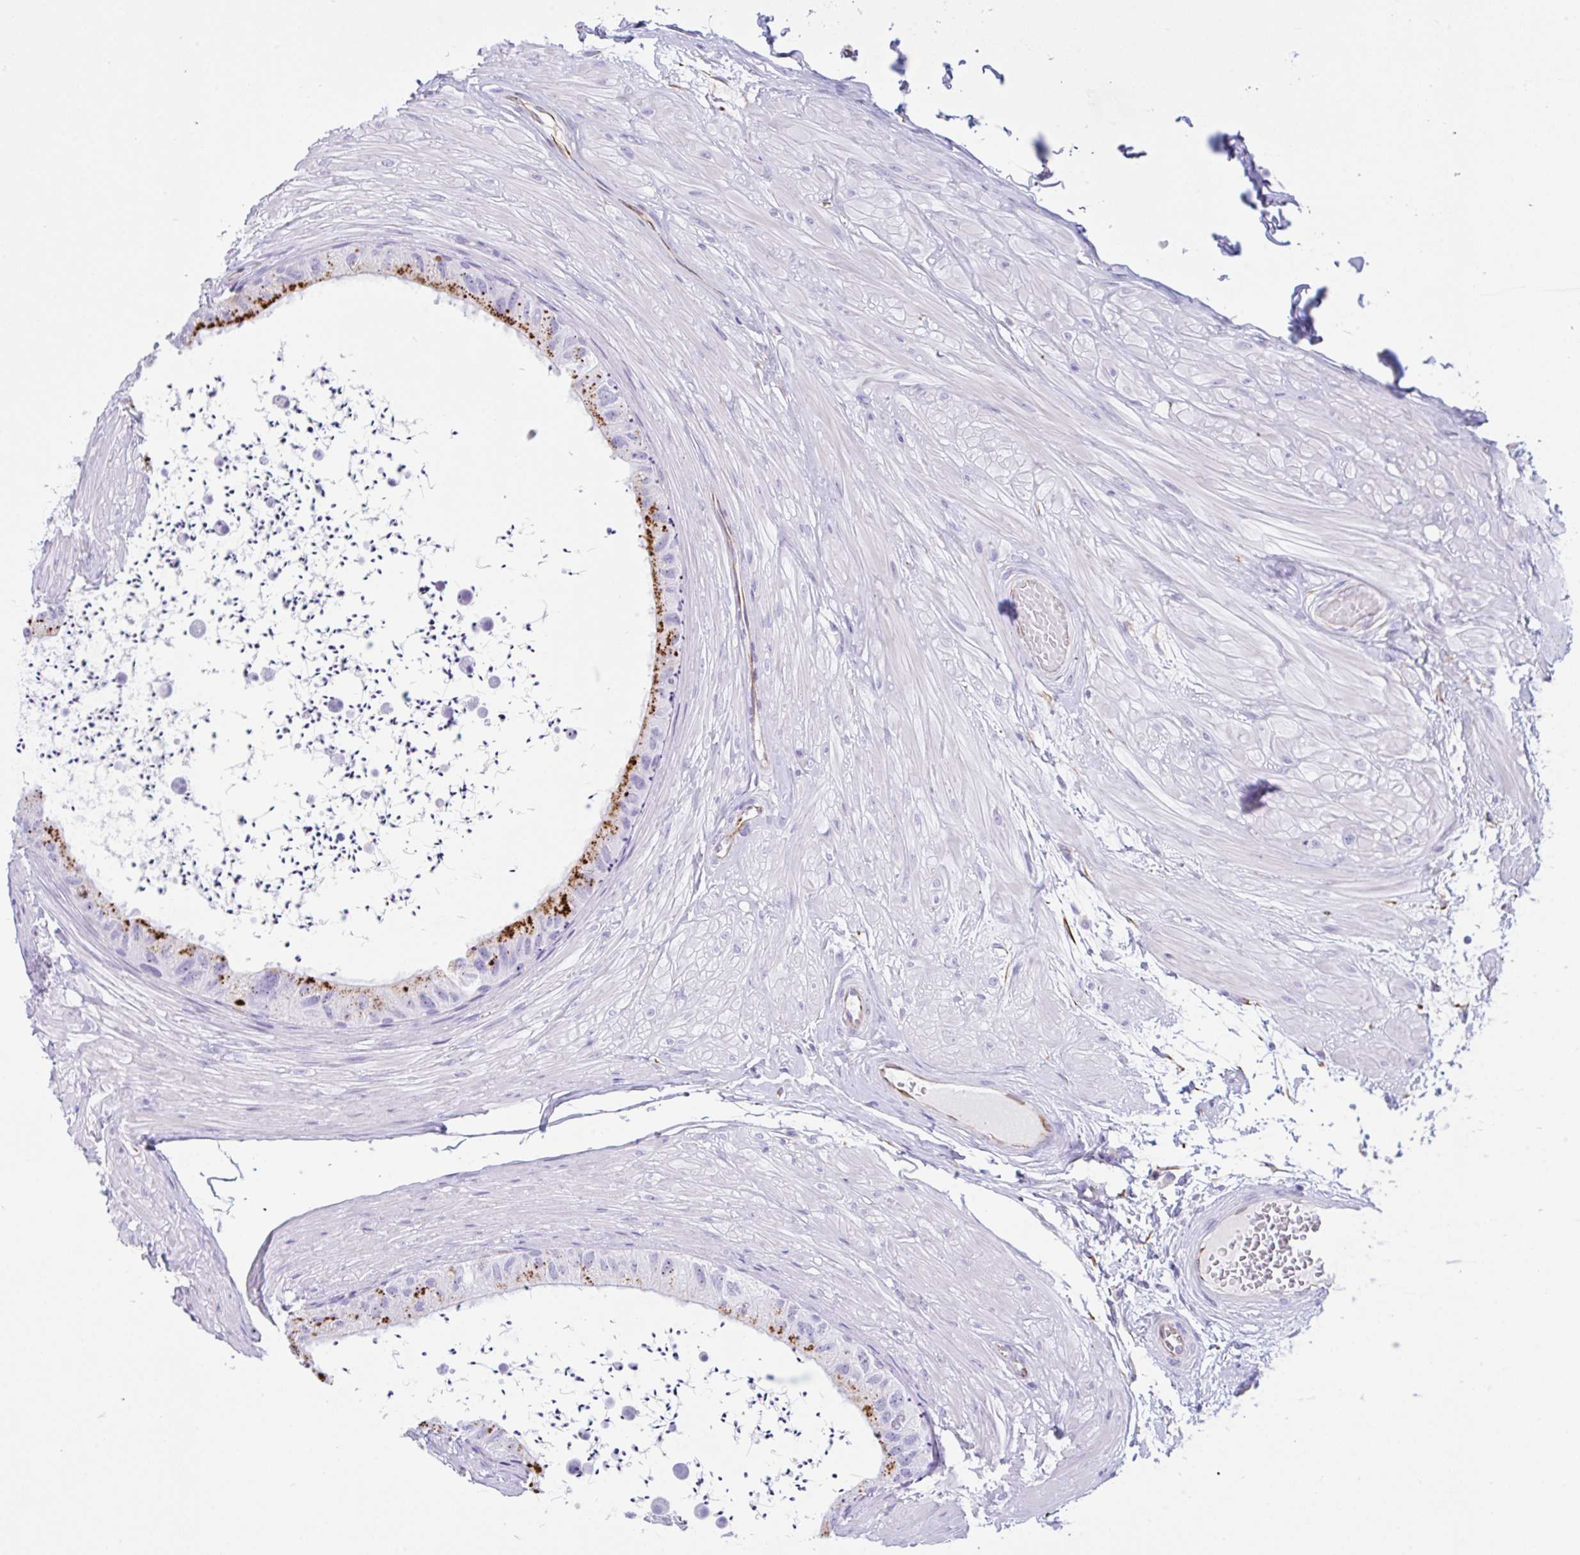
{"staining": {"intensity": "moderate", "quantity": "25%-75%", "location": "cytoplasmic/membranous"}, "tissue": "epididymis", "cell_type": "Glandular cells", "image_type": "normal", "snomed": [{"axis": "morphology", "description": "Normal tissue, NOS"}, {"axis": "topography", "description": "Epididymis"}, {"axis": "topography", "description": "Peripheral nerve tissue"}], "caption": "Immunohistochemical staining of unremarkable human epididymis displays moderate cytoplasmic/membranous protein positivity in about 25%-75% of glandular cells. The staining was performed using DAB, with brown indicating positive protein expression. Nuclei are stained blue with hematoxylin.", "gene": "NDUFAF8", "patient": {"sex": "male", "age": 32}}